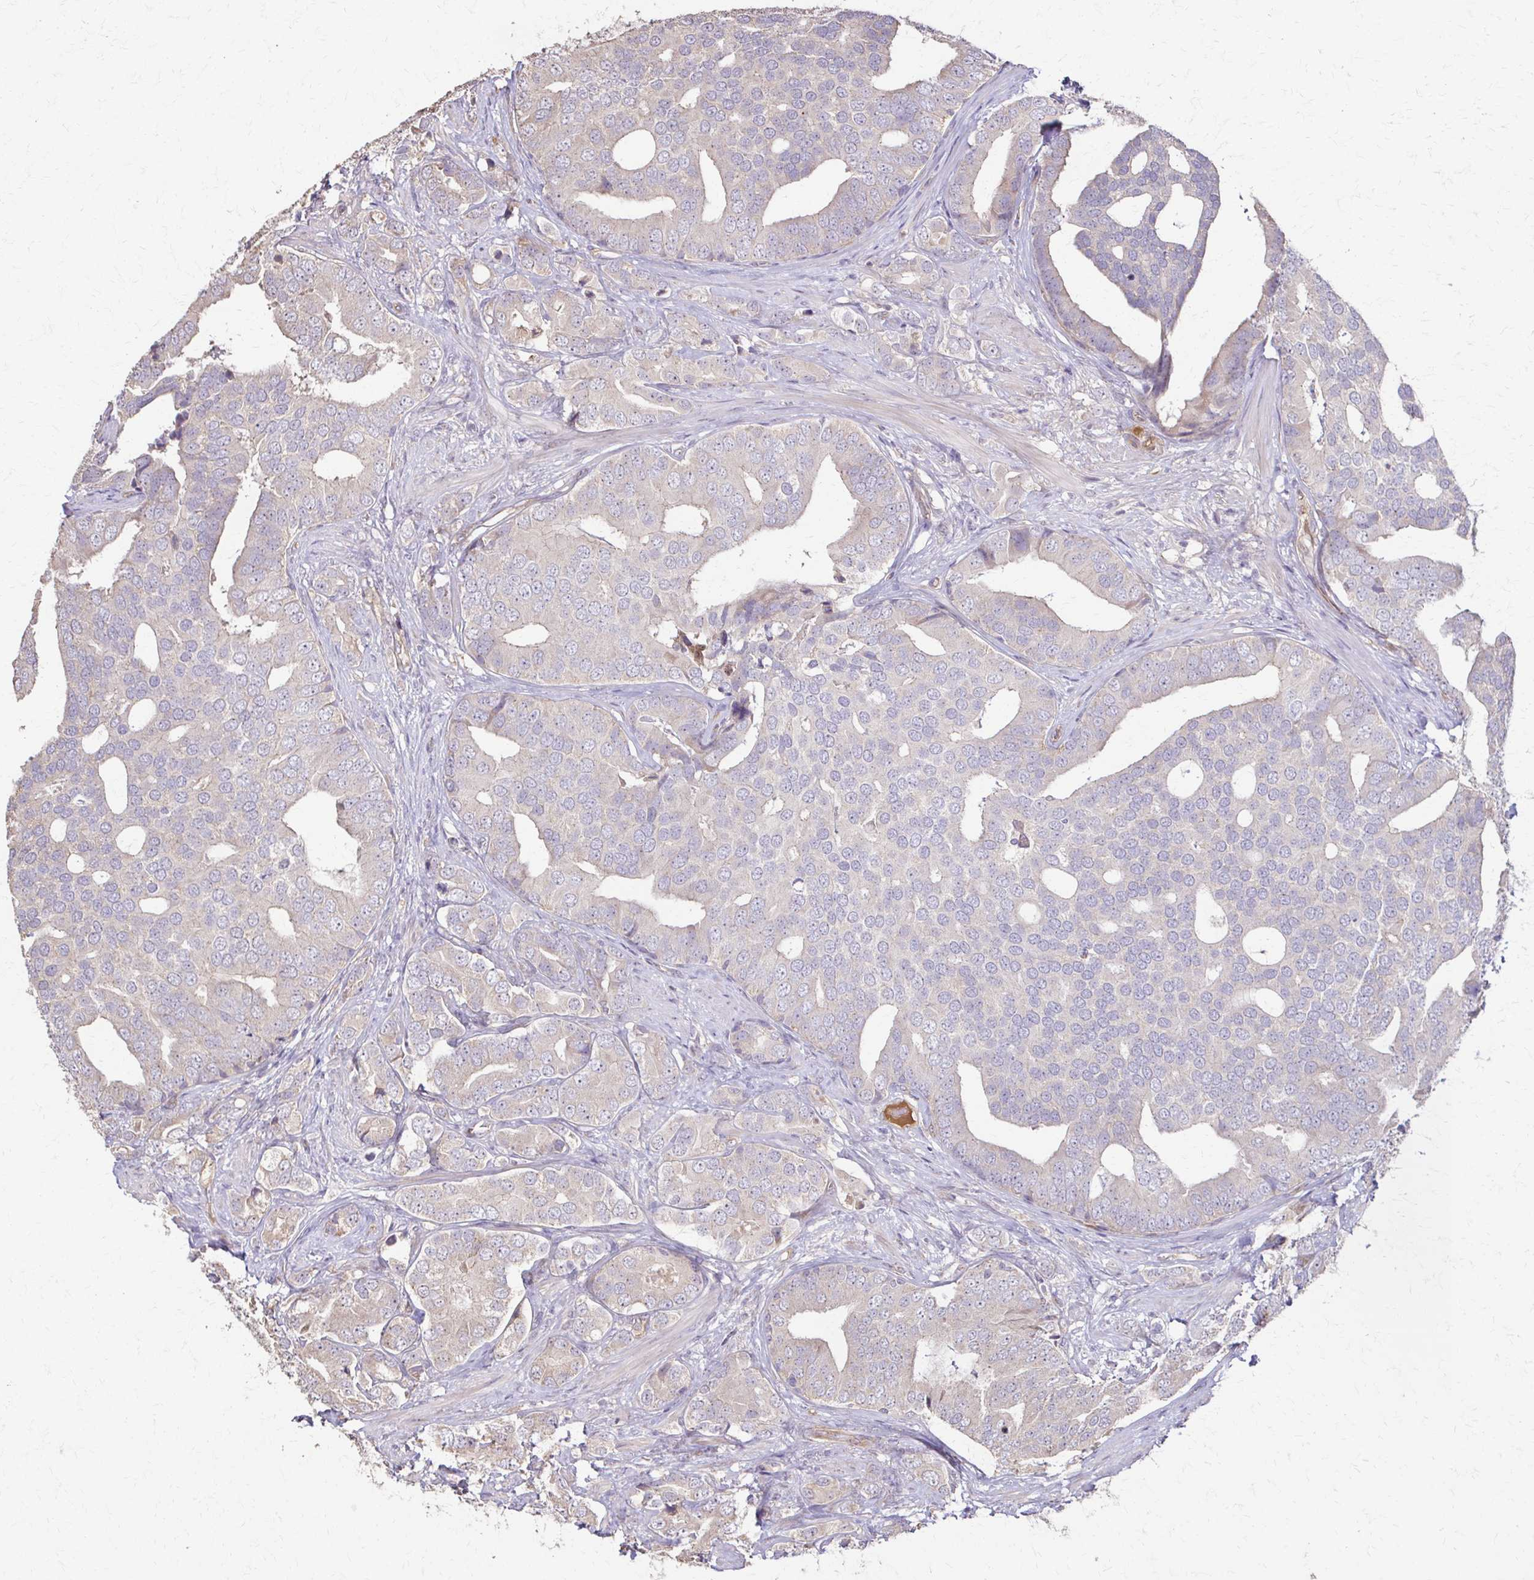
{"staining": {"intensity": "weak", "quantity": "25%-75%", "location": "cytoplasmic/membranous"}, "tissue": "prostate cancer", "cell_type": "Tumor cells", "image_type": "cancer", "snomed": [{"axis": "morphology", "description": "Adenocarcinoma, High grade"}, {"axis": "topography", "description": "Prostate"}], "caption": "IHC micrograph of neoplastic tissue: prostate cancer stained using IHC demonstrates low levels of weak protein expression localized specifically in the cytoplasmic/membranous of tumor cells, appearing as a cytoplasmic/membranous brown color.", "gene": "IL18BP", "patient": {"sex": "male", "age": 62}}